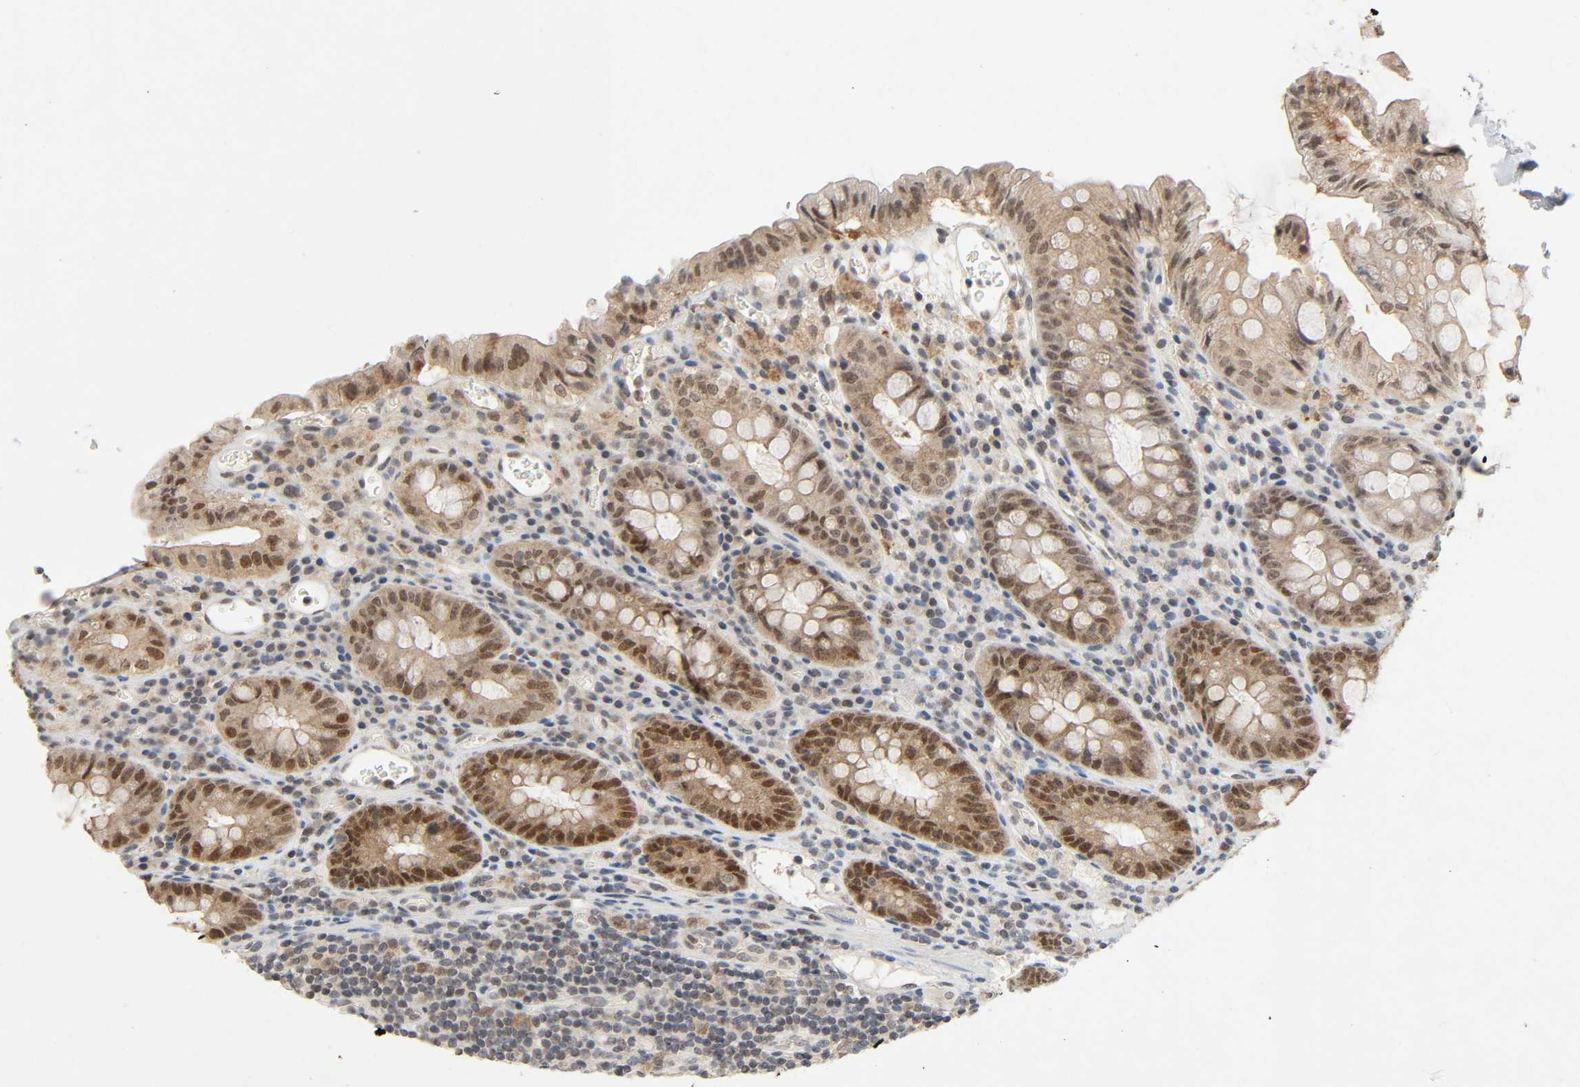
{"staining": {"intensity": "negative", "quantity": "none", "location": "none"}, "tissue": "colon", "cell_type": "Endothelial cells", "image_type": "normal", "snomed": [{"axis": "morphology", "description": "Normal tissue, NOS"}, {"axis": "topography", "description": "Colon"}], "caption": "This is an immunohistochemistry photomicrograph of unremarkable human colon. There is no positivity in endothelial cells.", "gene": "MAPKAPK5", "patient": {"sex": "female", "age": 46}}